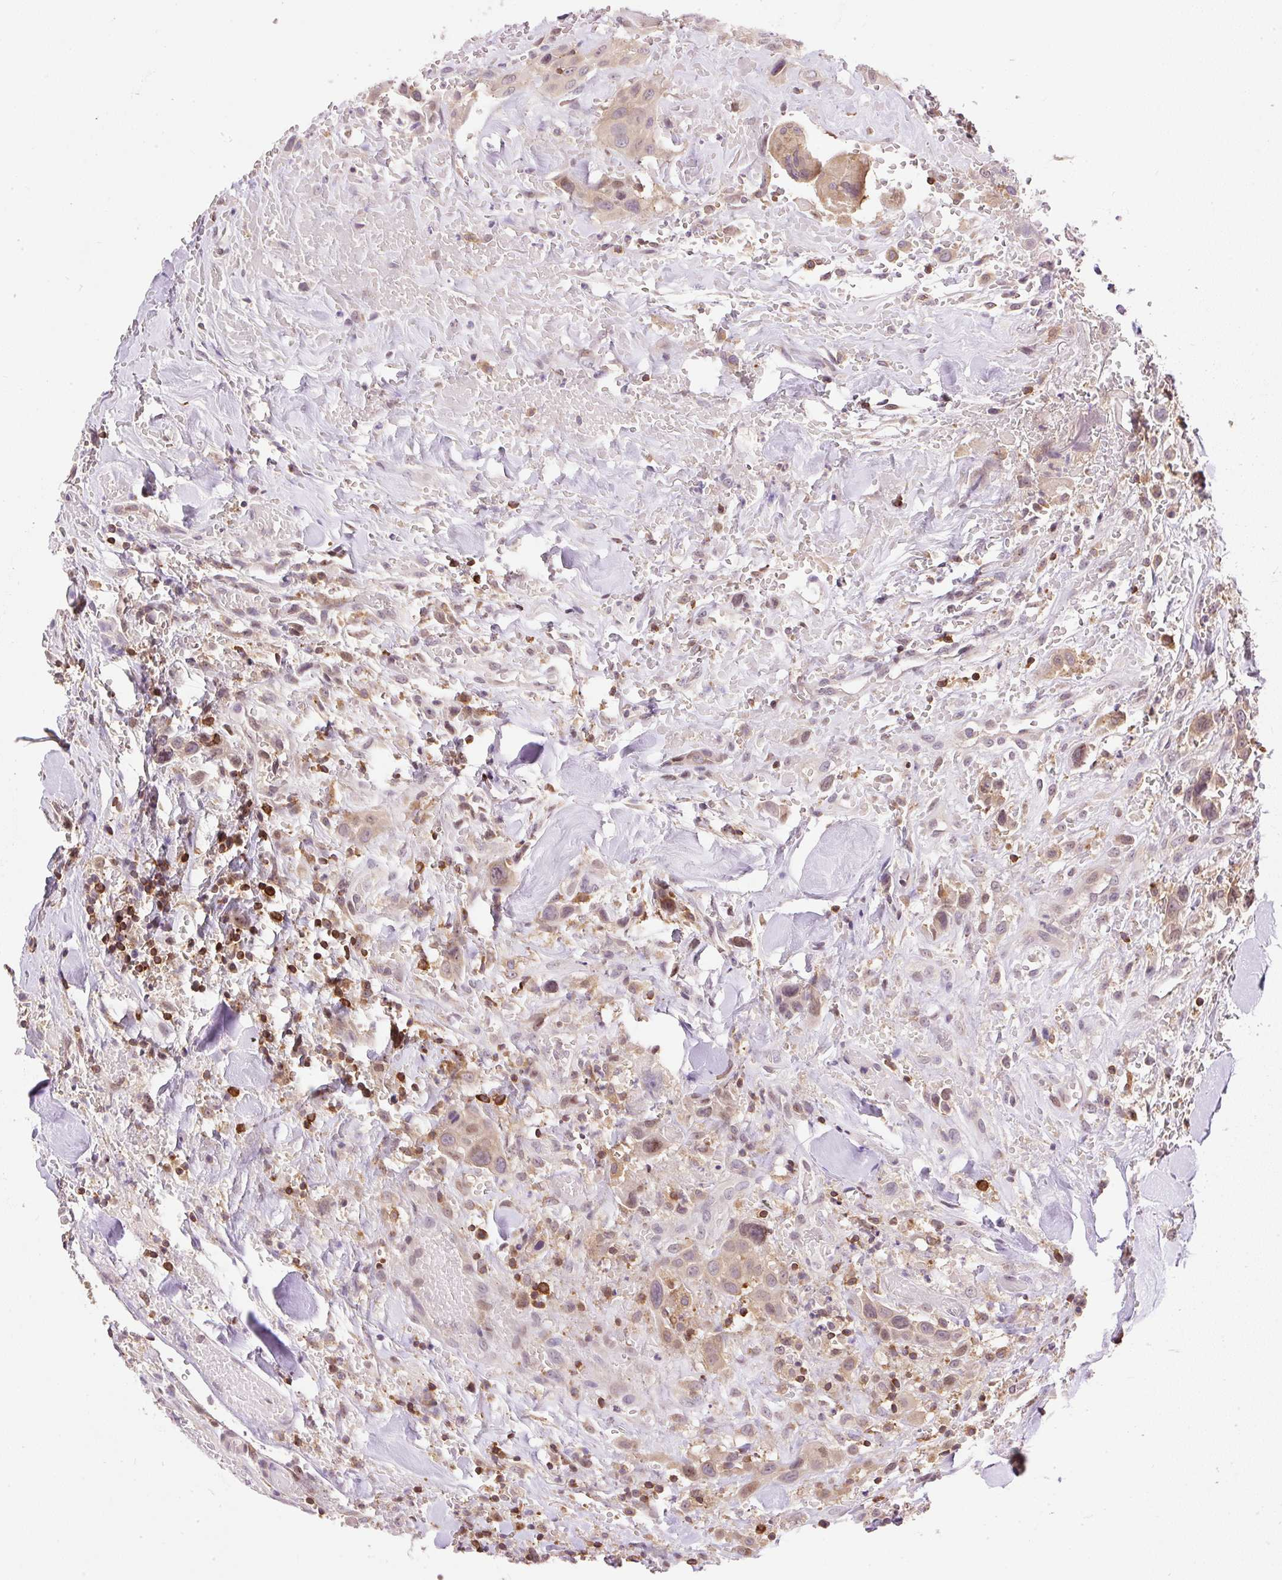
{"staining": {"intensity": "weak", "quantity": ">75%", "location": "cytoplasmic/membranous,nuclear"}, "tissue": "head and neck cancer", "cell_type": "Tumor cells", "image_type": "cancer", "snomed": [{"axis": "morphology", "description": "Squamous cell carcinoma, NOS"}, {"axis": "topography", "description": "Head-Neck"}], "caption": "Immunohistochemical staining of head and neck squamous cell carcinoma demonstrates low levels of weak cytoplasmic/membranous and nuclear protein positivity in approximately >75% of tumor cells.", "gene": "CARD11", "patient": {"sex": "male", "age": 81}}